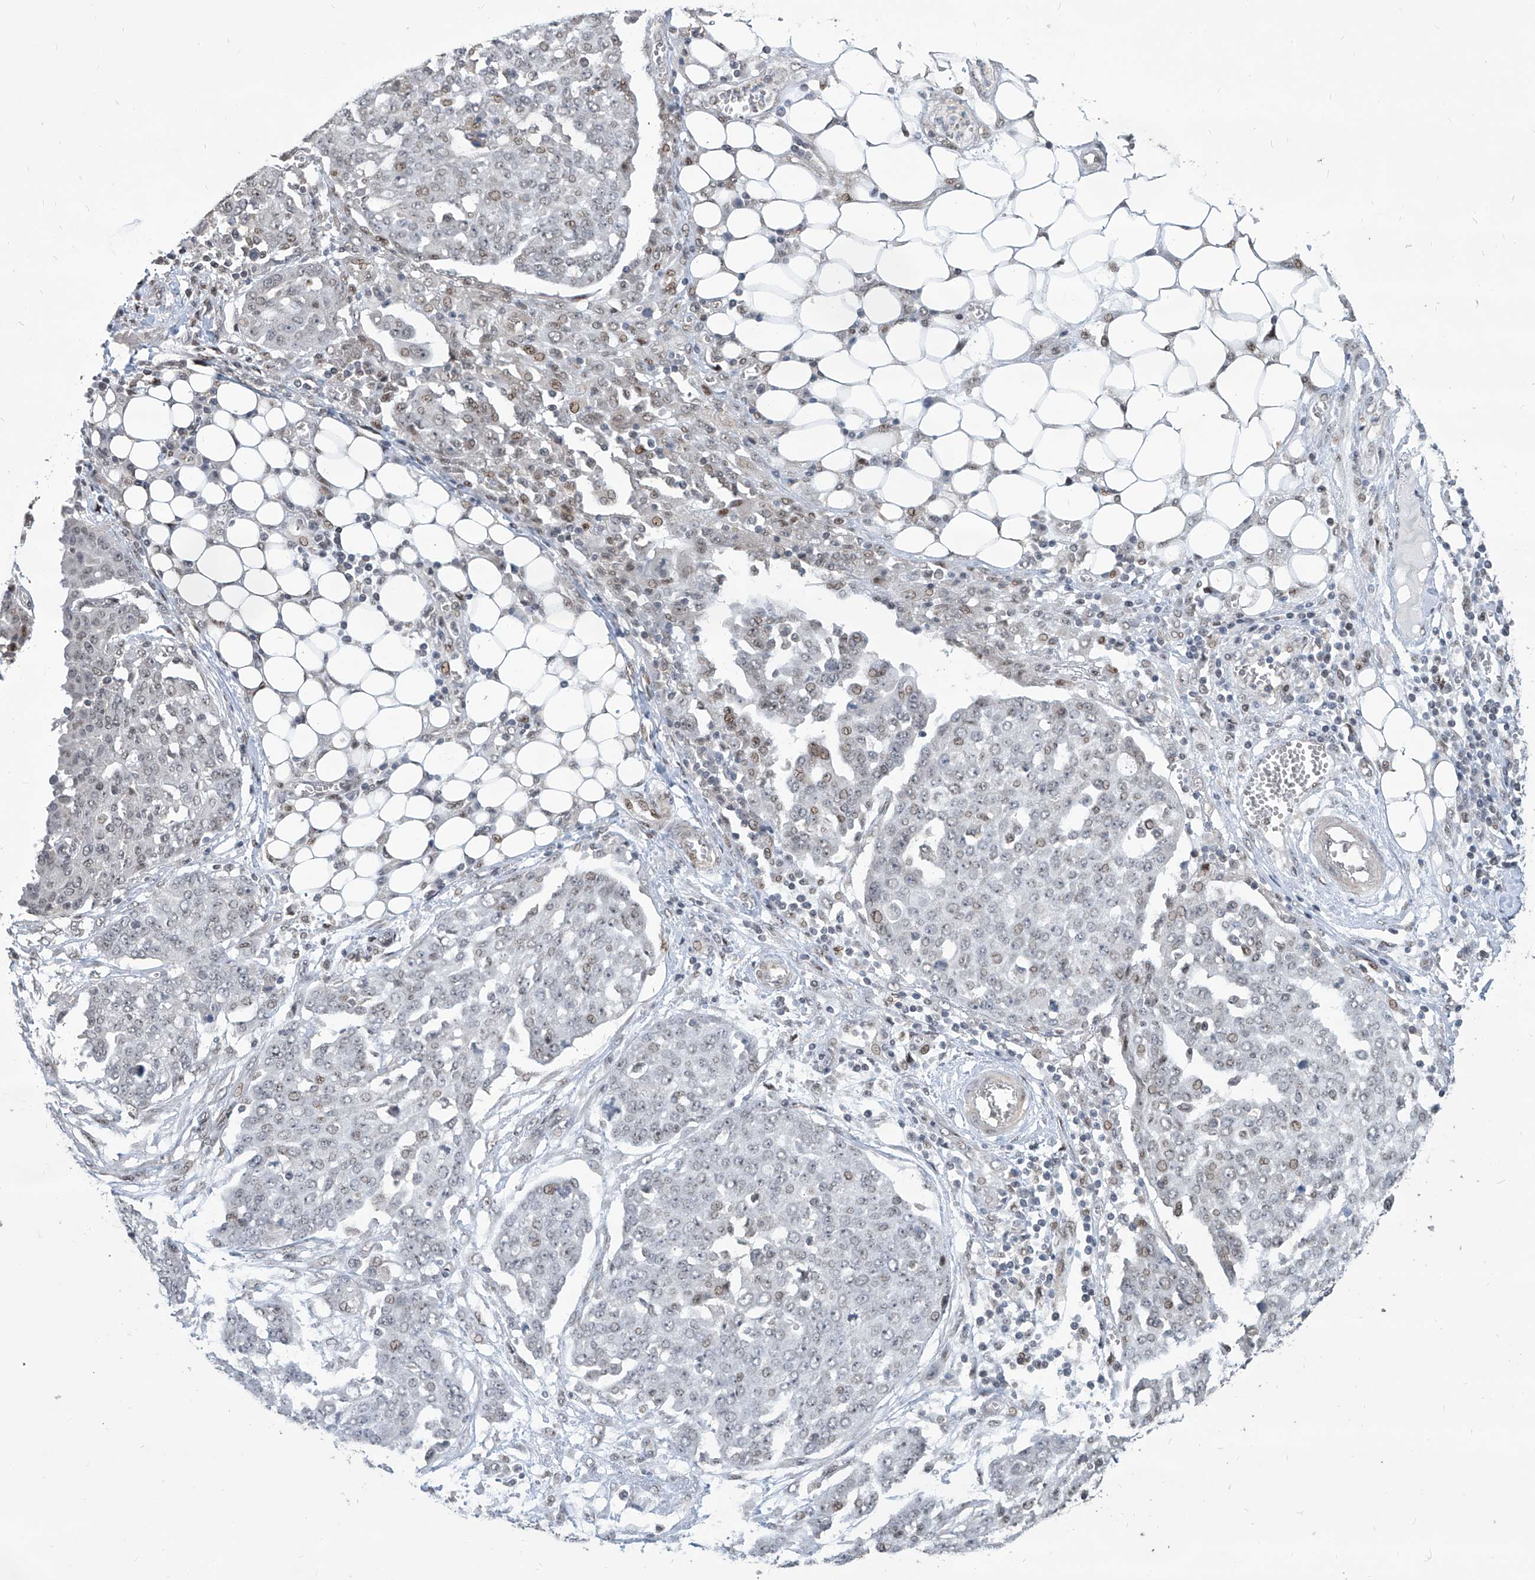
{"staining": {"intensity": "weak", "quantity": "25%-75%", "location": "nuclear"}, "tissue": "ovarian cancer", "cell_type": "Tumor cells", "image_type": "cancer", "snomed": [{"axis": "morphology", "description": "Cystadenocarcinoma, serous, NOS"}, {"axis": "topography", "description": "Soft tissue"}, {"axis": "topography", "description": "Ovary"}], "caption": "IHC histopathology image of neoplastic tissue: human ovarian serous cystadenocarcinoma stained using immunohistochemistry shows low levels of weak protein expression localized specifically in the nuclear of tumor cells, appearing as a nuclear brown color.", "gene": "IRF2", "patient": {"sex": "female", "age": 57}}